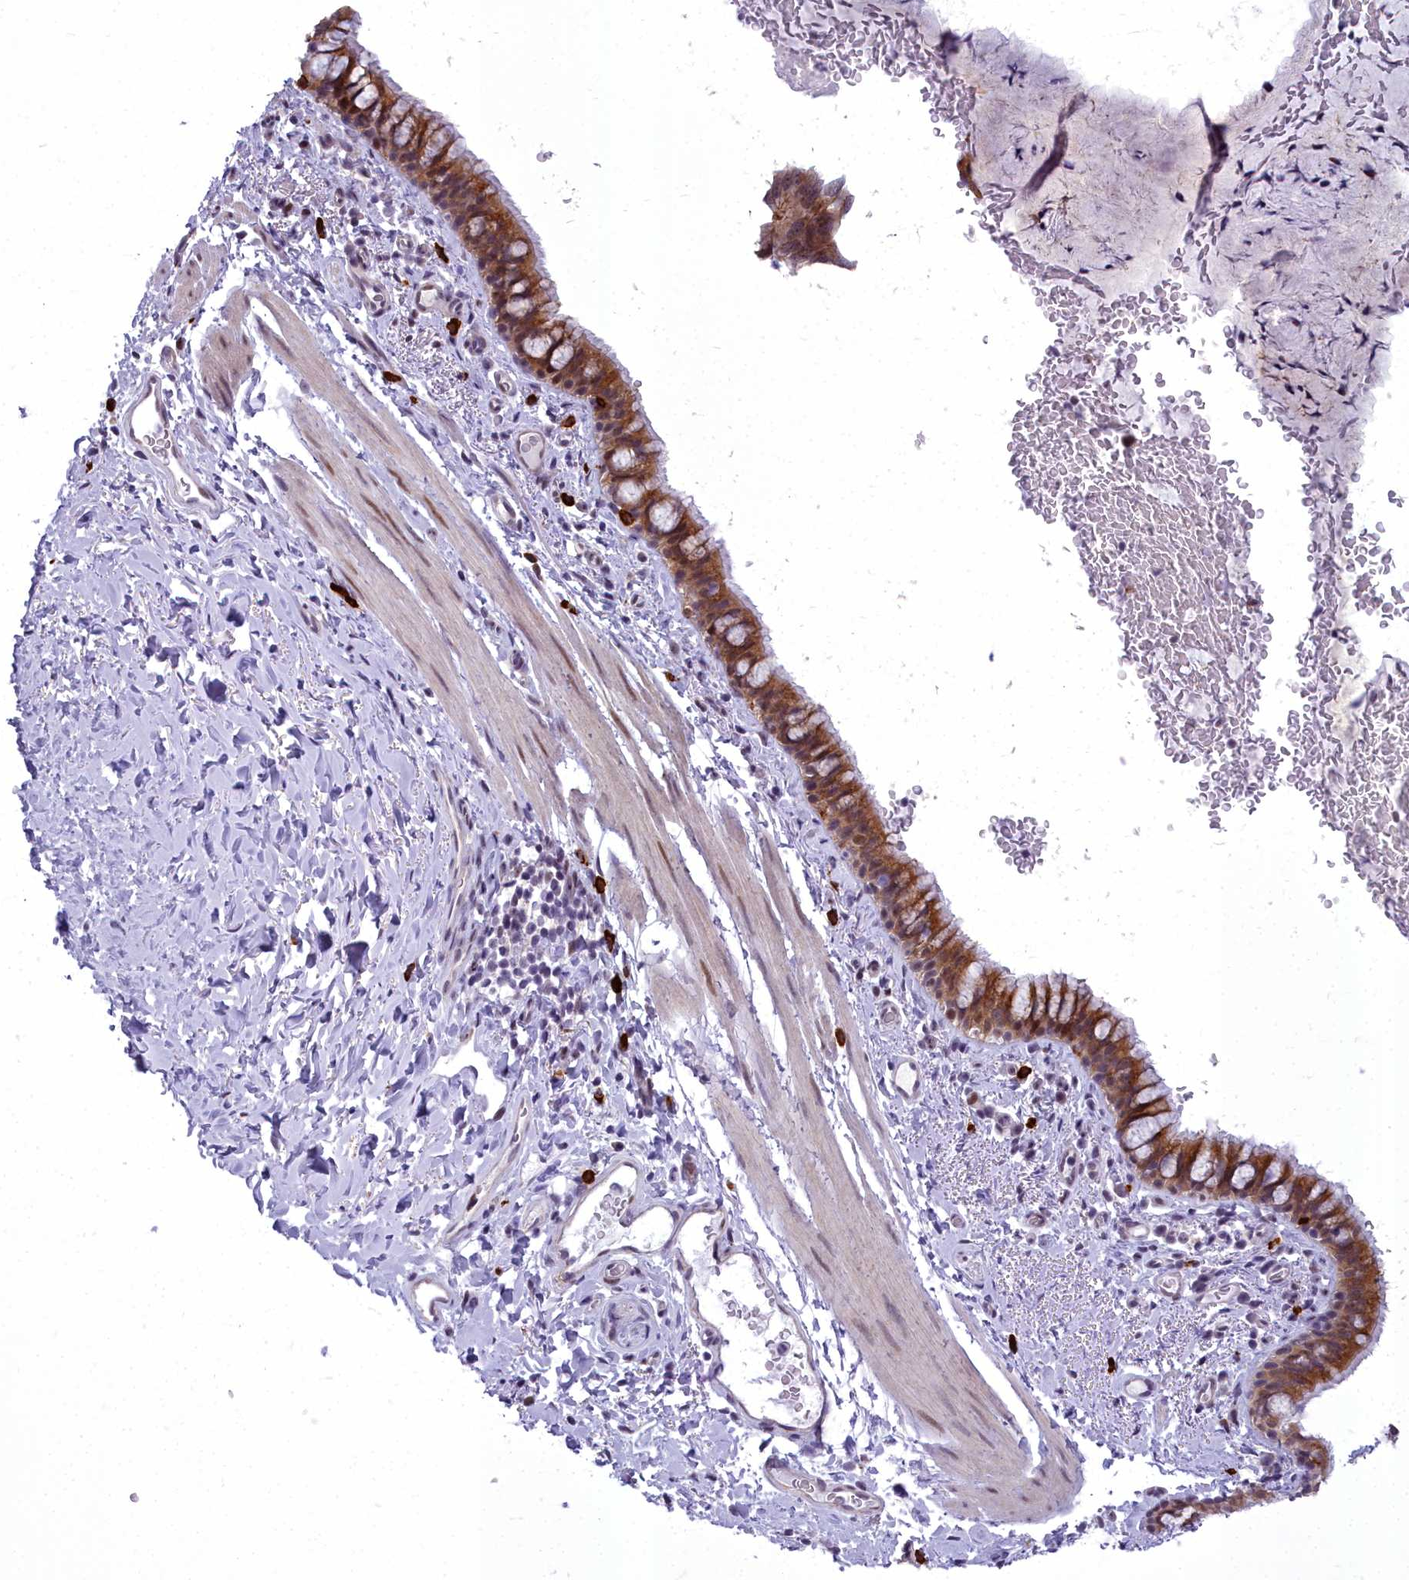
{"staining": {"intensity": "strong", "quantity": ">75%", "location": "cytoplasmic/membranous,nuclear"}, "tissue": "bronchus", "cell_type": "Respiratory epithelial cells", "image_type": "normal", "snomed": [{"axis": "morphology", "description": "Normal tissue, NOS"}, {"axis": "topography", "description": "Cartilage tissue"}, {"axis": "topography", "description": "Bronchus"}], "caption": "A micrograph of human bronchus stained for a protein shows strong cytoplasmic/membranous,nuclear brown staining in respiratory epithelial cells. Using DAB (brown) and hematoxylin (blue) stains, captured at high magnification using brightfield microscopy.", "gene": "CEACAM19", "patient": {"sex": "female", "age": 36}}